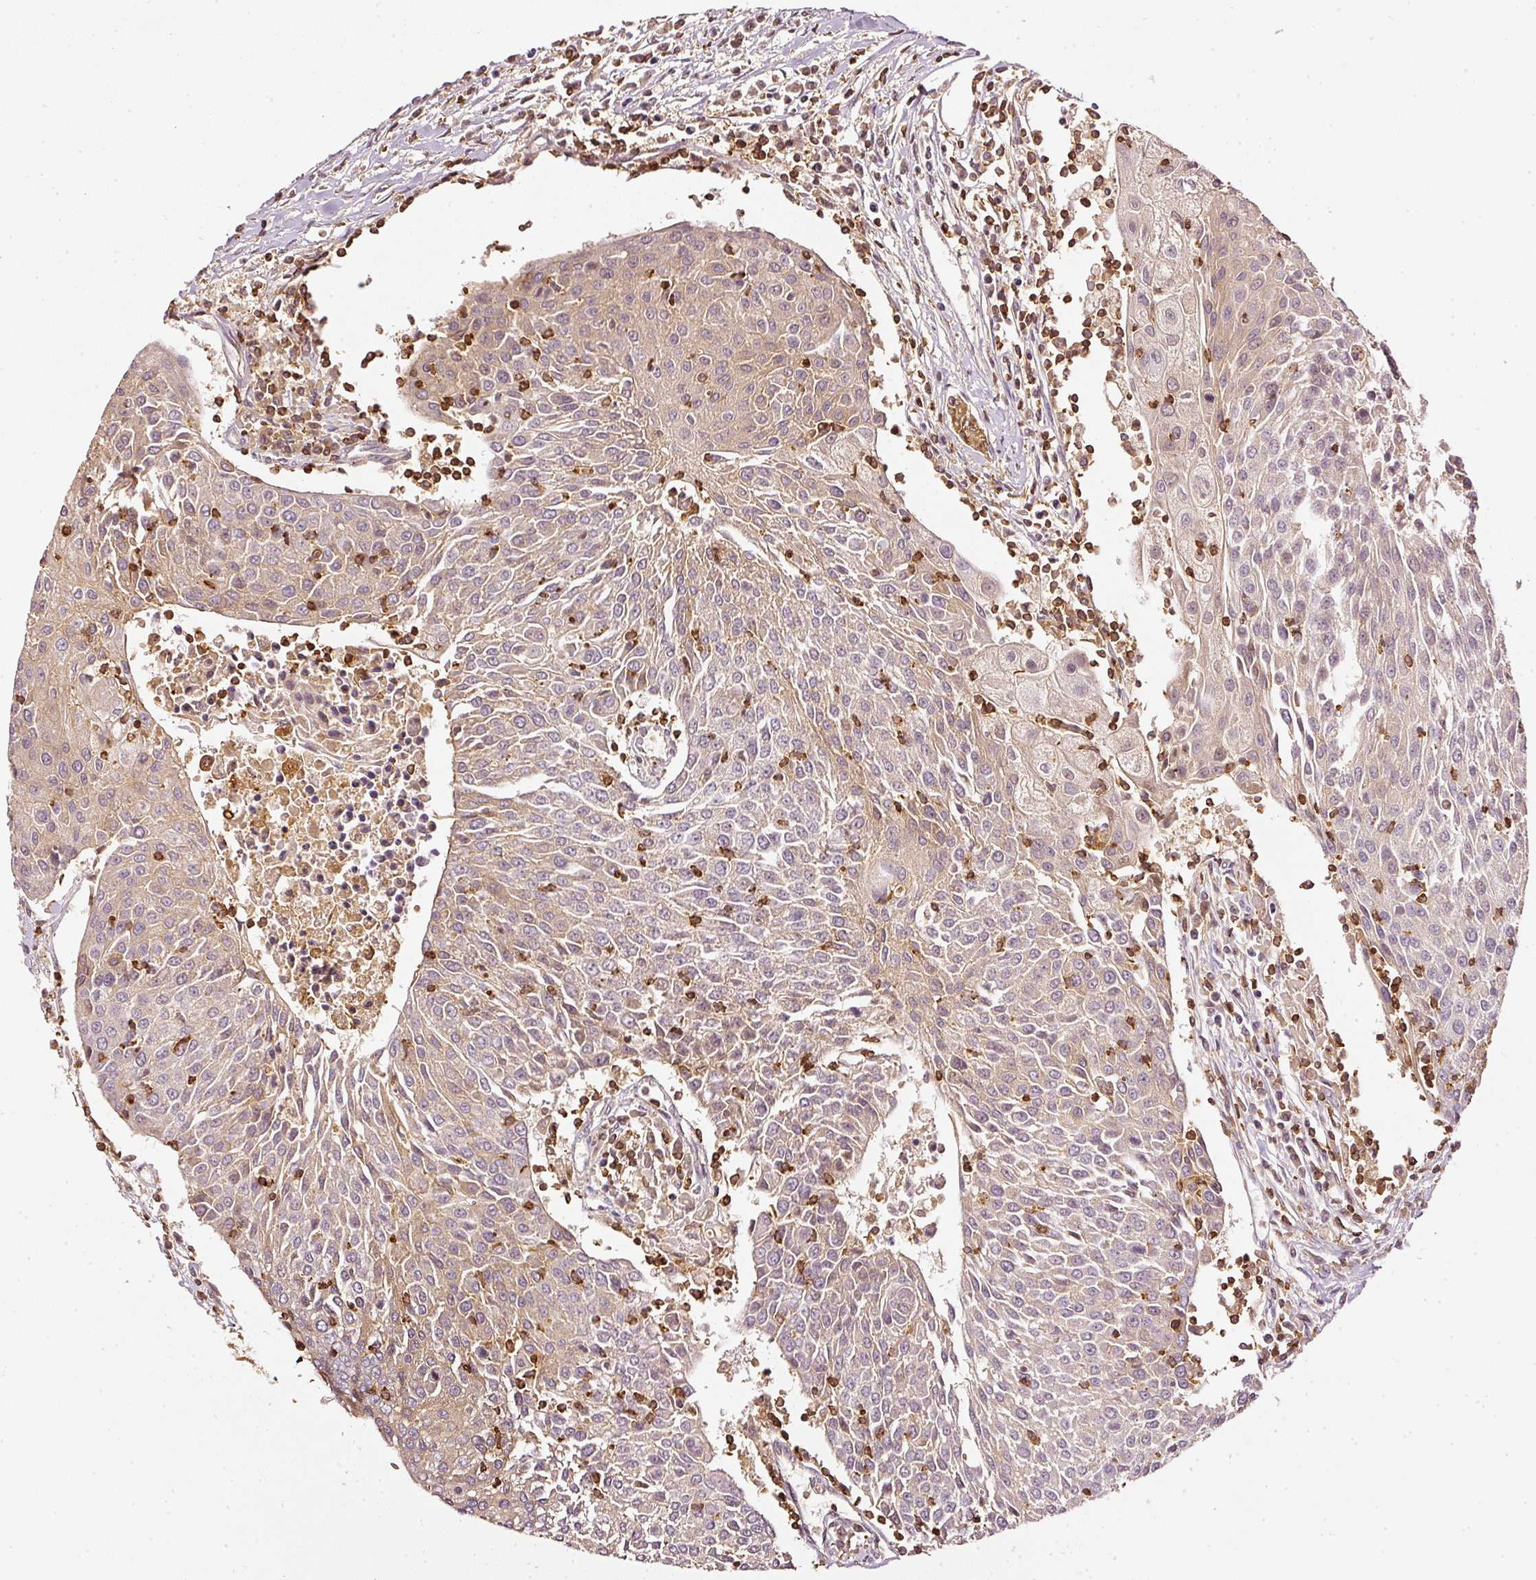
{"staining": {"intensity": "weak", "quantity": "25%-75%", "location": "cytoplasmic/membranous"}, "tissue": "urothelial cancer", "cell_type": "Tumor cells", "image_type": "cancer", "snomed": [{"axis": "morphology", "description": "Urothelial carcinoma, High grade"}, {"axis": "topography", "description": "Urinary bladder"}], "caption": "Immunohistochemical staining of urothelial cancer displays low levels of weak cytoplasmic/membranous staining in about 25%-75% of tumor cells.", "gene": "EVL", "patient": {"sex": "female", "age": 85}}